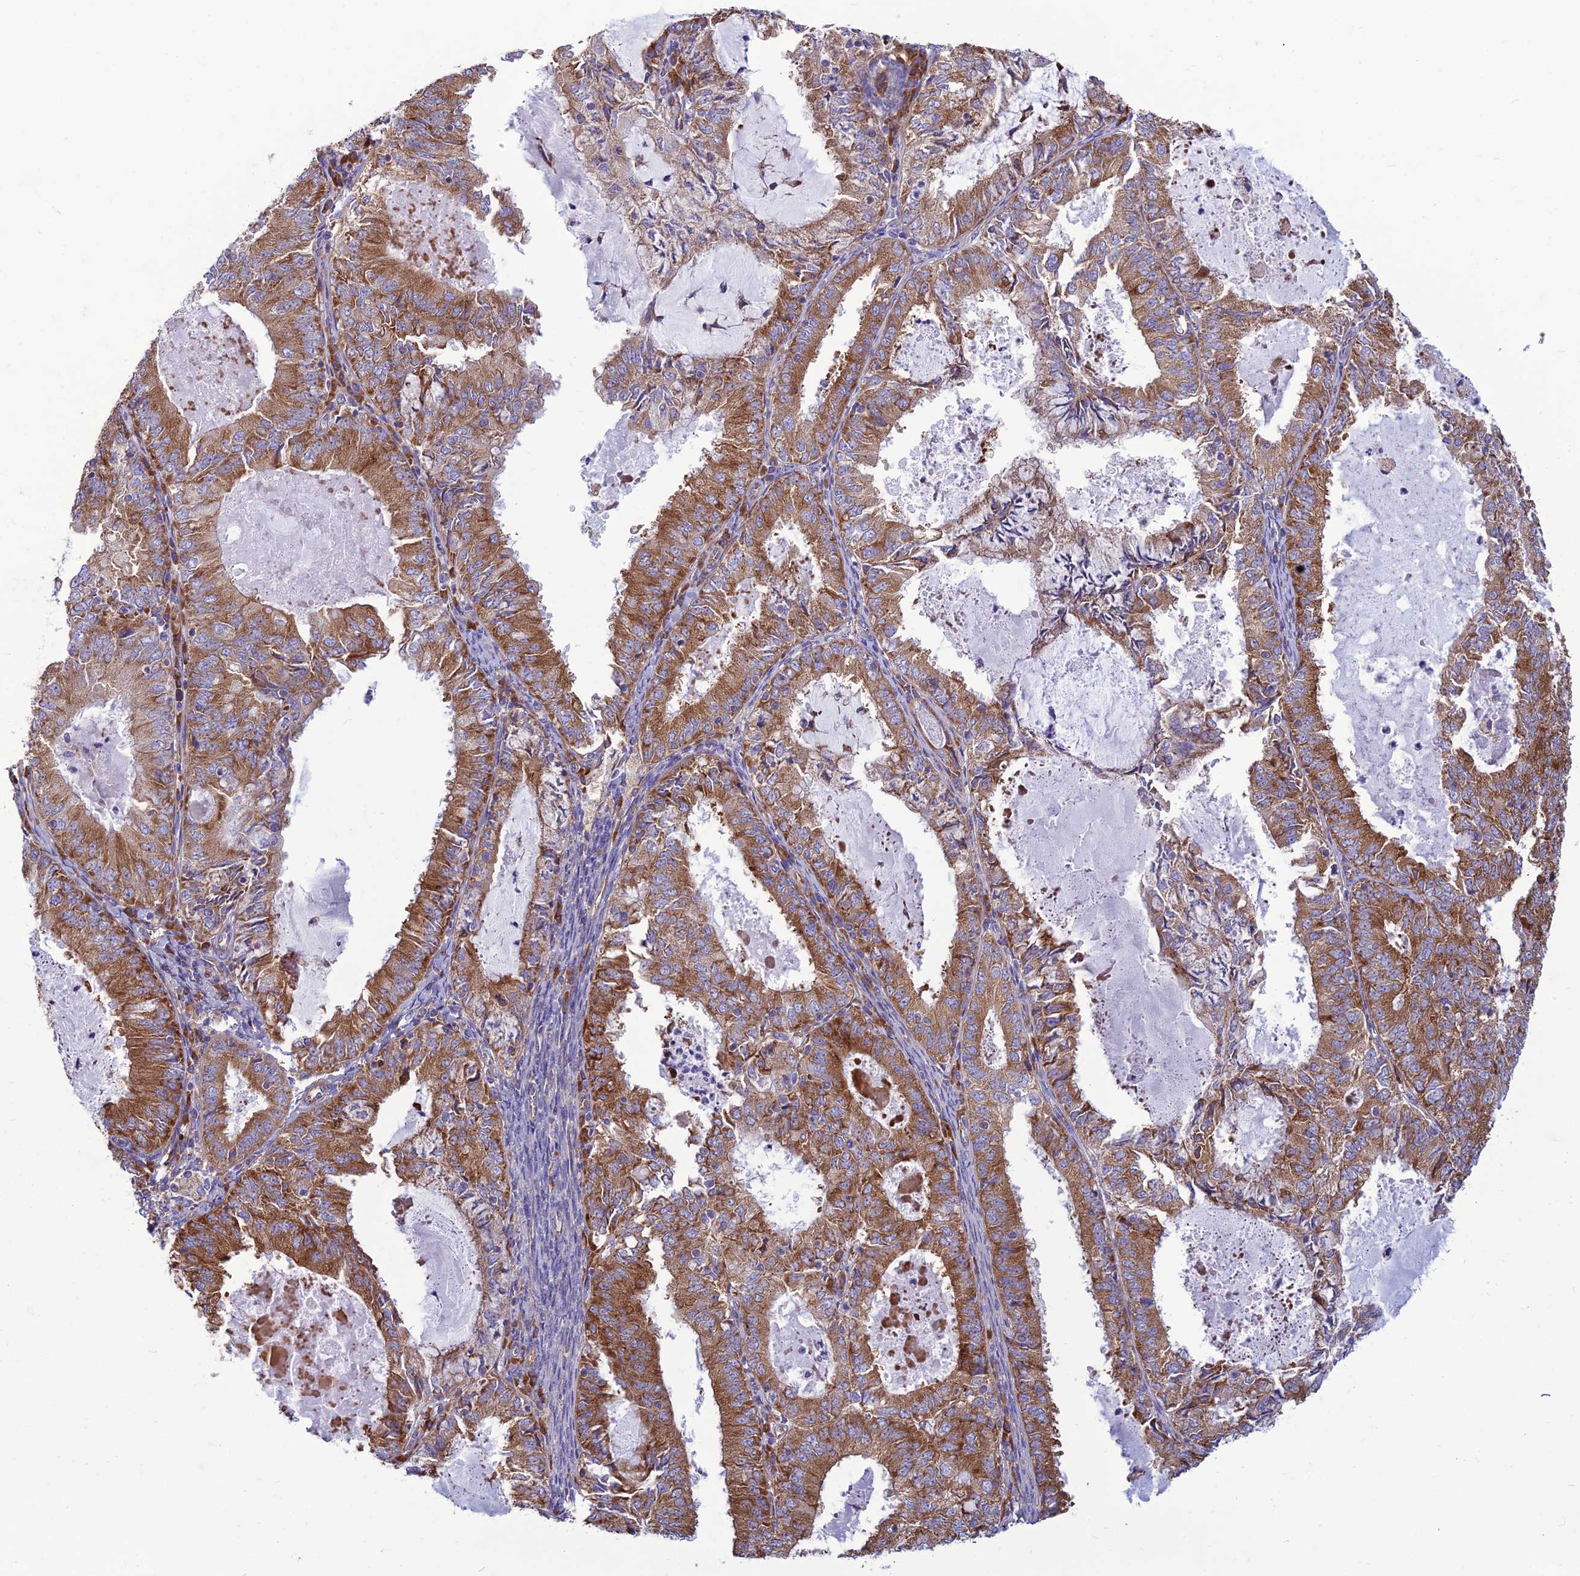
{"staining": {"intensity": "moderate", "quantity": ">75%", "location": "cytoplasmic/membranous"}, "tissue": "endometrial cancer", "cell_type": "Tumor cells", "image_type": "cancer", "snomed": [{"axis": "morphology", "description": "Adenocarcinoma, NOS"}, {"axis": "topography", "description": "Endometrium"}], "caption": "Protein analysis of endometrial adenocarcinoma tissue exhibits moderate cytoplasmic/membranous expression in approximately >75% of tumor cells. Nuclei are stained in blue.", "gene": "RPL17-C18orf32", "patient": {"sex": "female", "age": 57}}